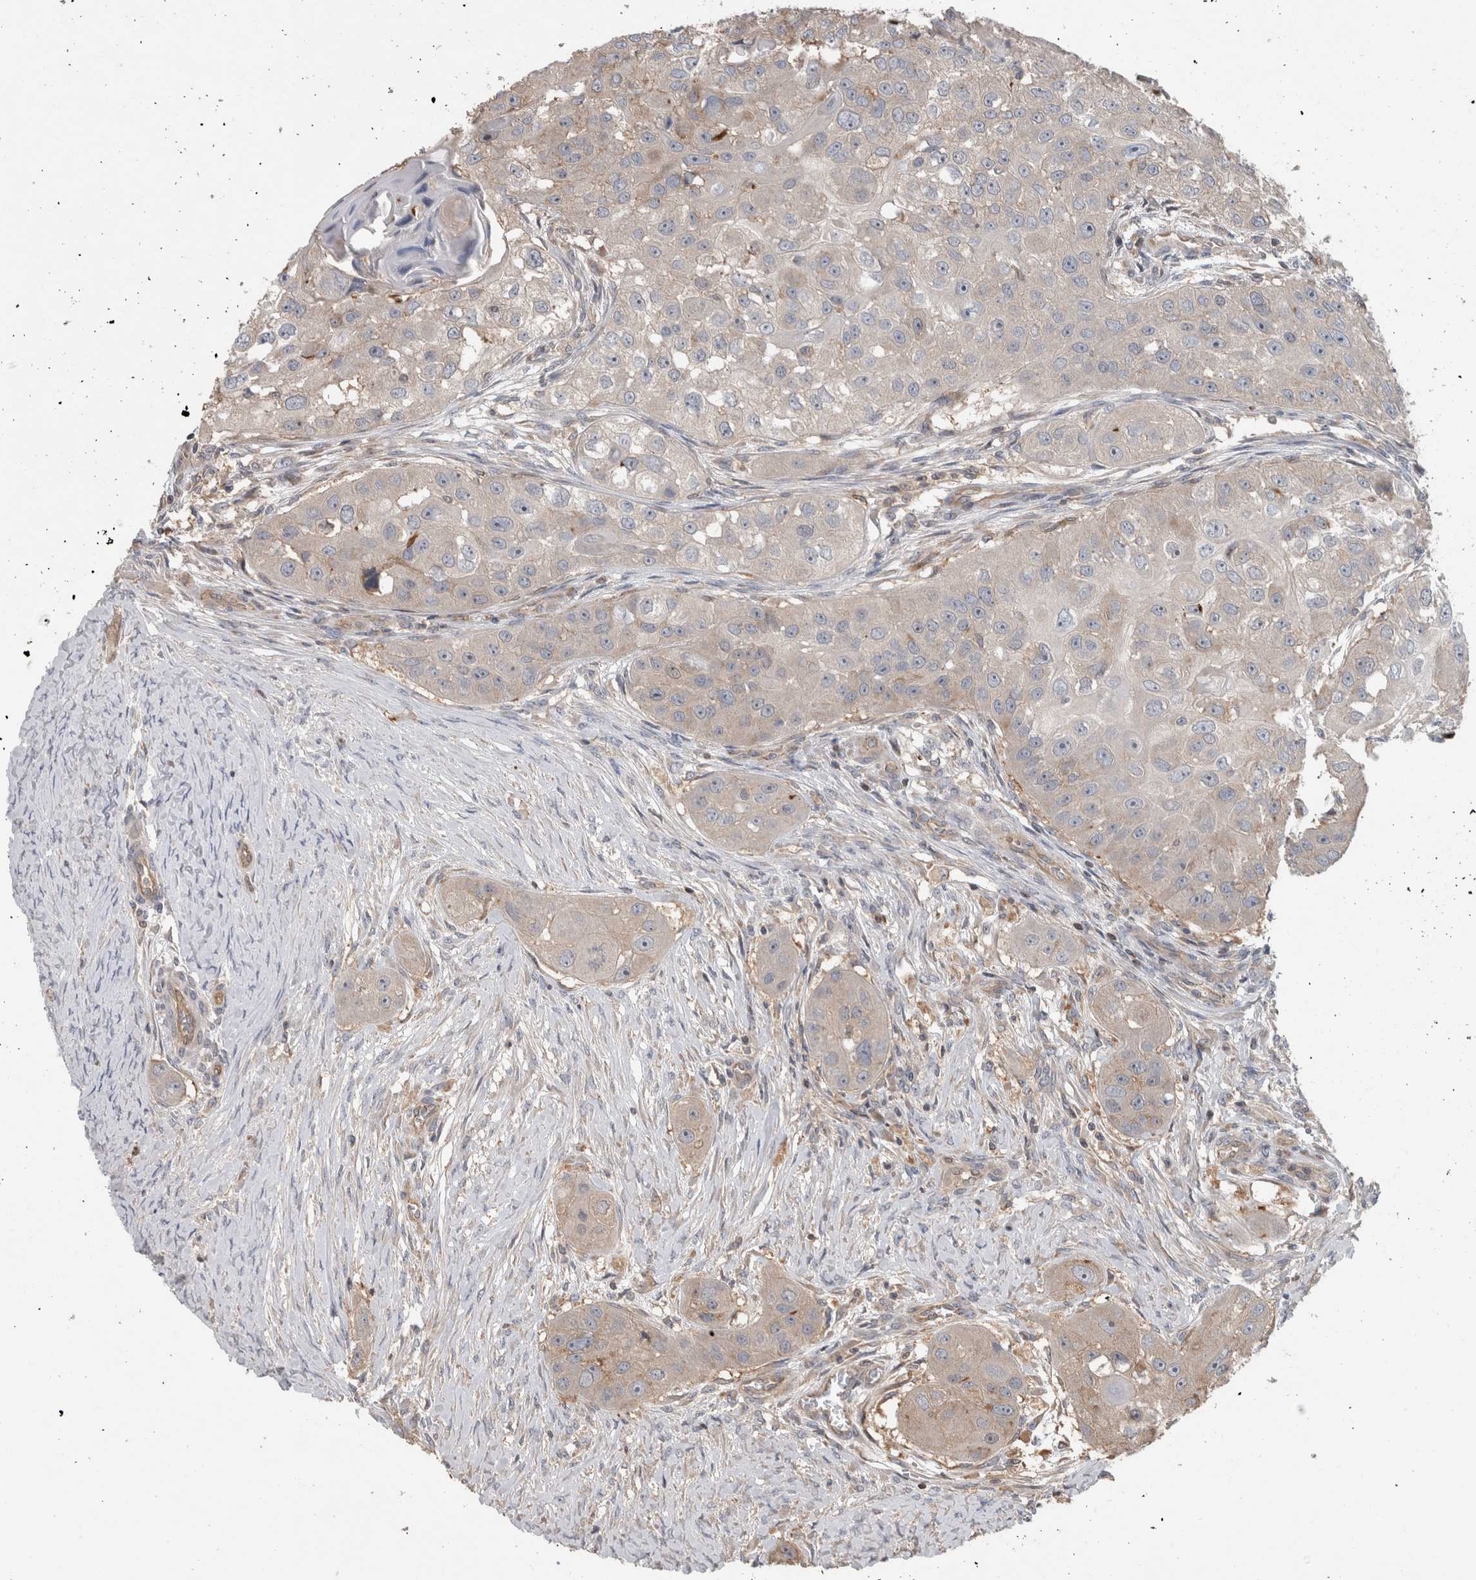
{"staining": {"intensity": "negative", "quantity": "none", "location": "none"}, "tissue": "head and neck cancer", "cell_type": "Tumor cells", "image_type": "cancer", "snomed": [{"axis": "morphology", "description": "Normal tissue, NOS"}, {"axis": "morphology", "description": "Squamous cell carcinoma, NOS"}, {"axis": "topography", "description": "Skeletal muscle"}, {"axis": "topography", "description": "Head-Neck"}], "caption": "A photomicrograph of human head and neck squamous cell carcinoma is negative for staining in tumor cells.", "gene": "TARBP1", "patient": {"sex": "male", "age": 51}}